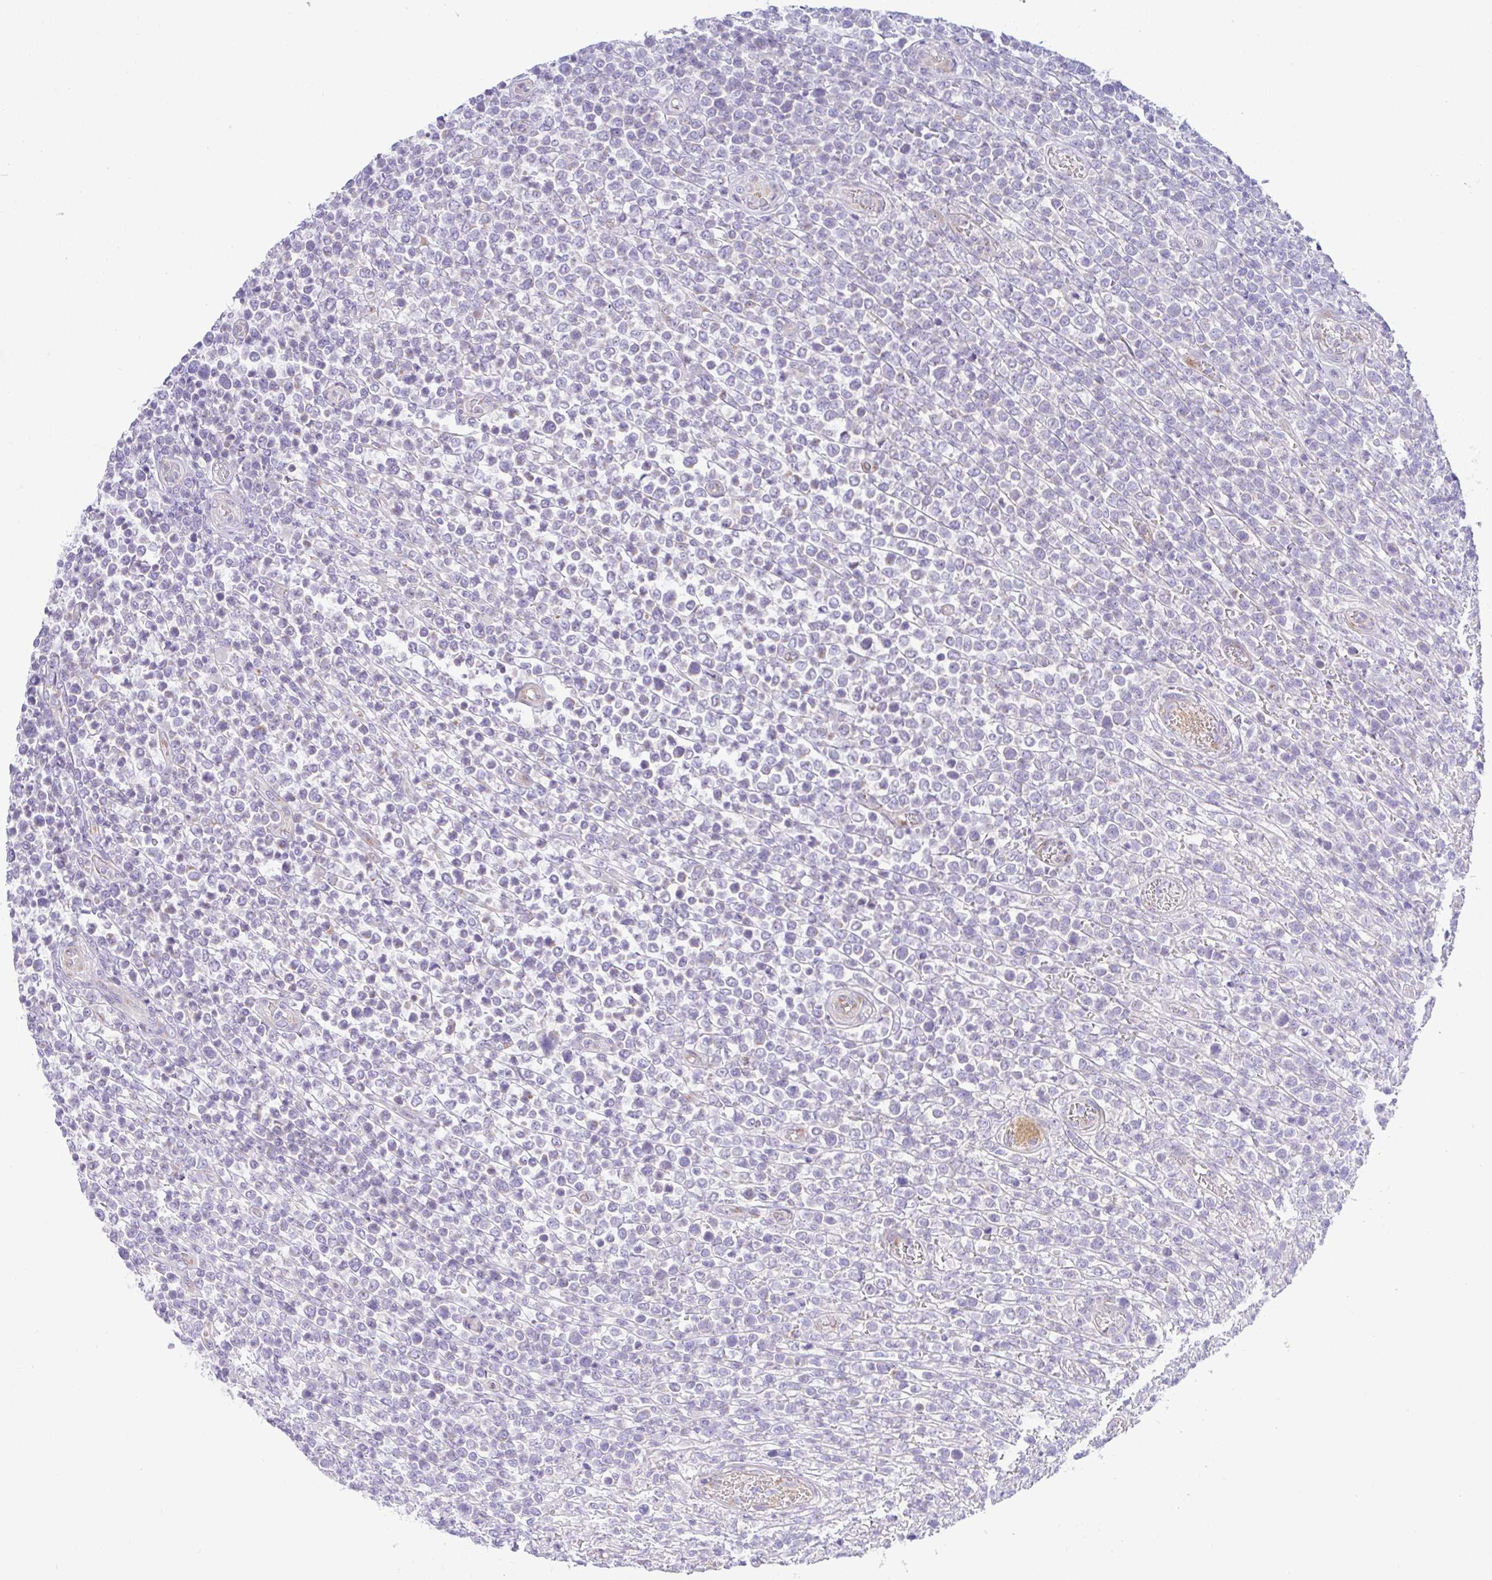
{"staining": {"intensity": "negative", "quantity": "none", "location": "none"}, "tissue": "lymphoma", "cell_type": "Tumor cells", "image_type": "cancer", "snomed": [{"axis": "morphology", "description": "Malignant lymphoma, non-Hodgkin's type, High grade"}, {"axis": "topography", "description": "Soft tissue"}], "caption": "Human lymphoma stained for a protein using IHC exhibits no staining in tumor cells.", "gene": "FAM177A1", "patient": {"sex": "female", "age": 56}}